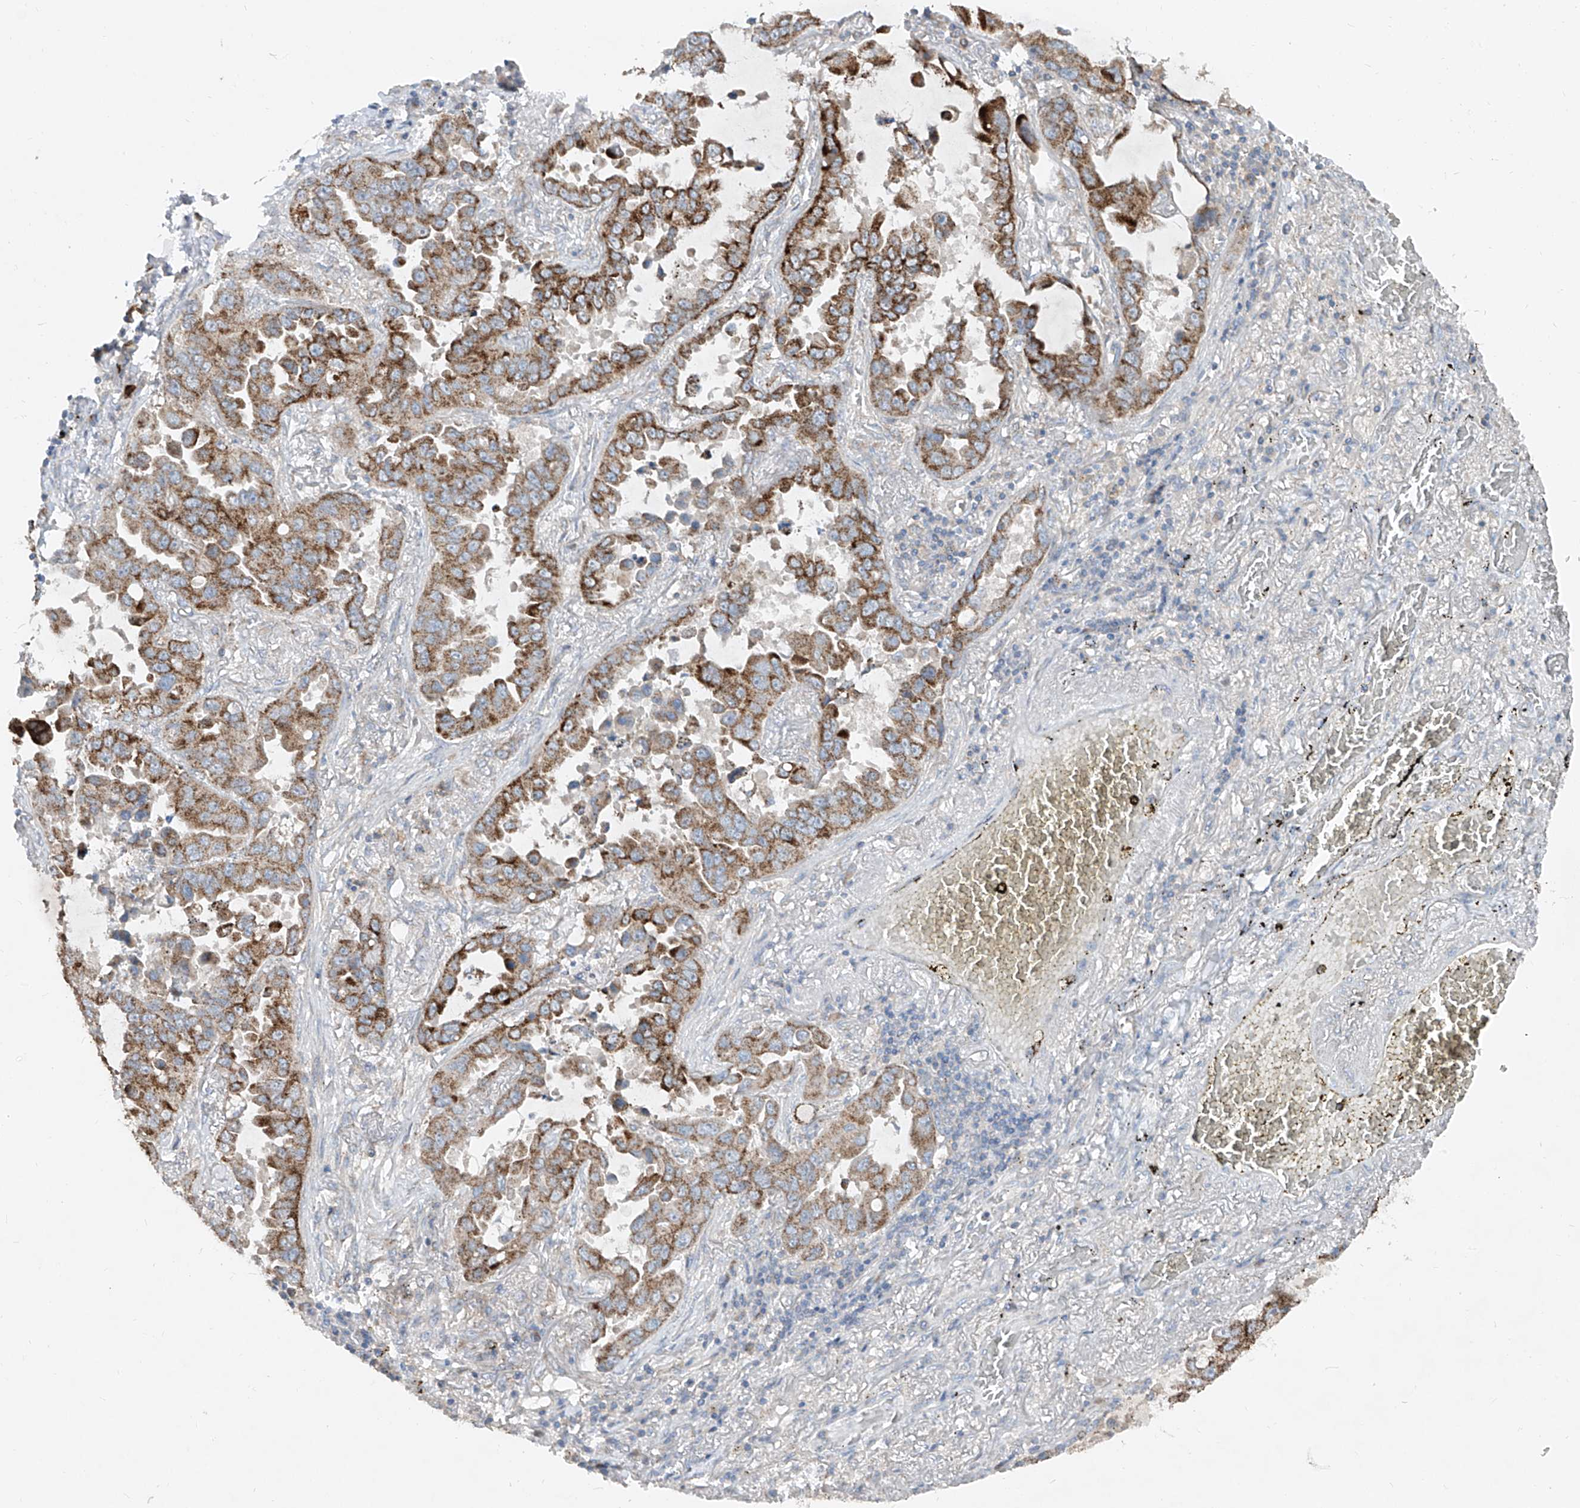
{"staining": {"intensity": "strong", "quantity": ">75%", "location": "cytoplasmic/membranous"}, "tissue": "lung cancer", "cell_type": "Tumor cells", "image_type": "cancer", "snomed": [{"axis": "morphology", "description": "Adenocarcinoma, NOS"}, {"axis": "topography", "description": "Lung"}], "caption": "IHC of human adenocarcinoma (lung) reveals high levels of strong cytoplasmic/membranous expression in approximately >75% of tumor cells.", "gene": "ABCD3", "patient": {"sex": "male", "age": 64}}